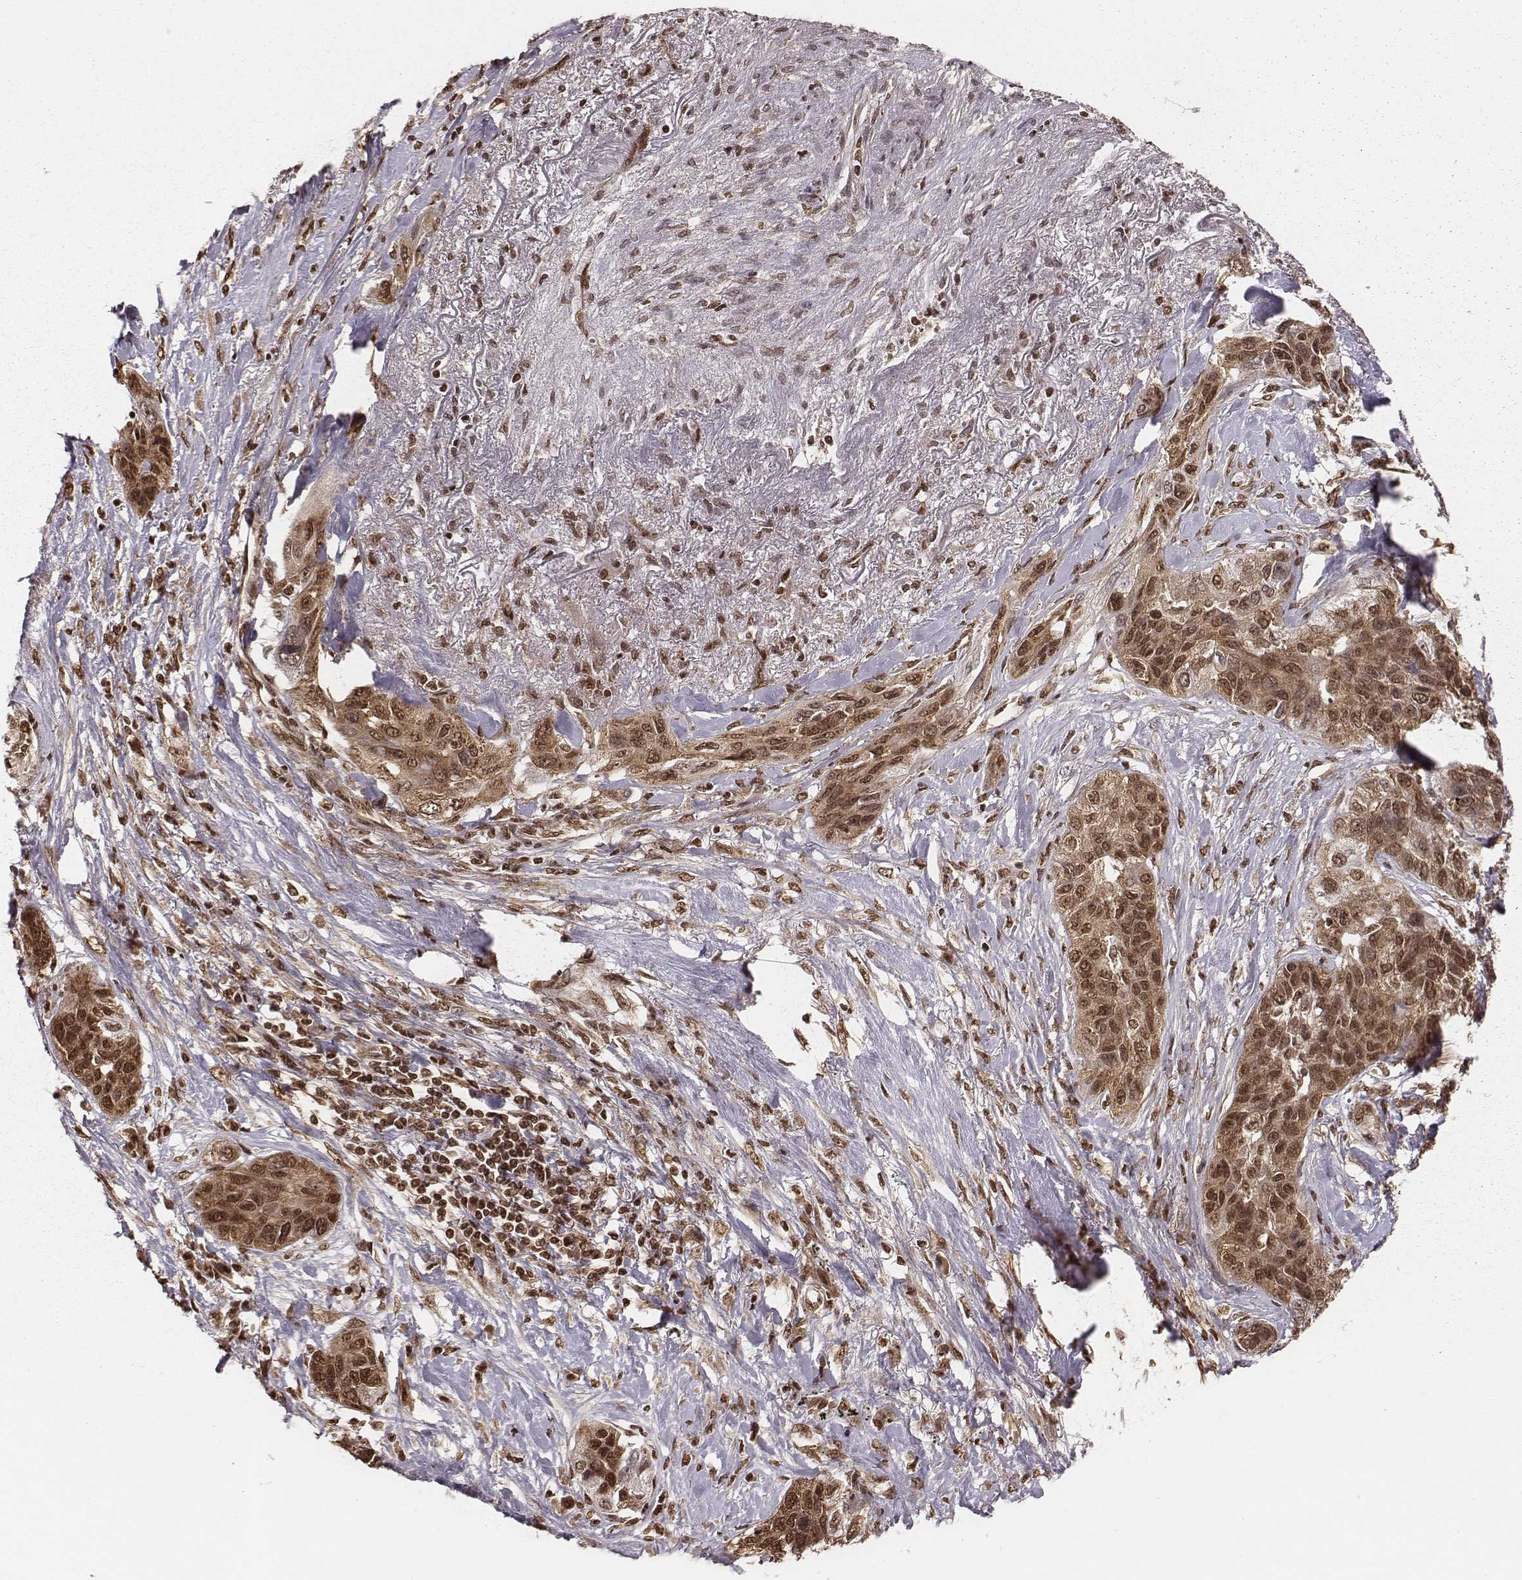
{"staining": {"intensity": "moderate", "quantity": ">75%", "location": "nuclear"}, "tissue": "lung cancer", "cell_type": "Tumor cells", "image_type": "cancer", "snomed": [{"axis": "morphology", "description": "Squamous cell carcinoma, NOS"}, {"axis": "topography", "description": "Lung"}], "caption": "Immunohistochemical staining of squamous cell carcinoma (lung) displays medium levels of moderate nuclear staining in approximately >75% of tumor cells.", "gene": "NFX1", "patient": {"sex": "female", "age": 70}}